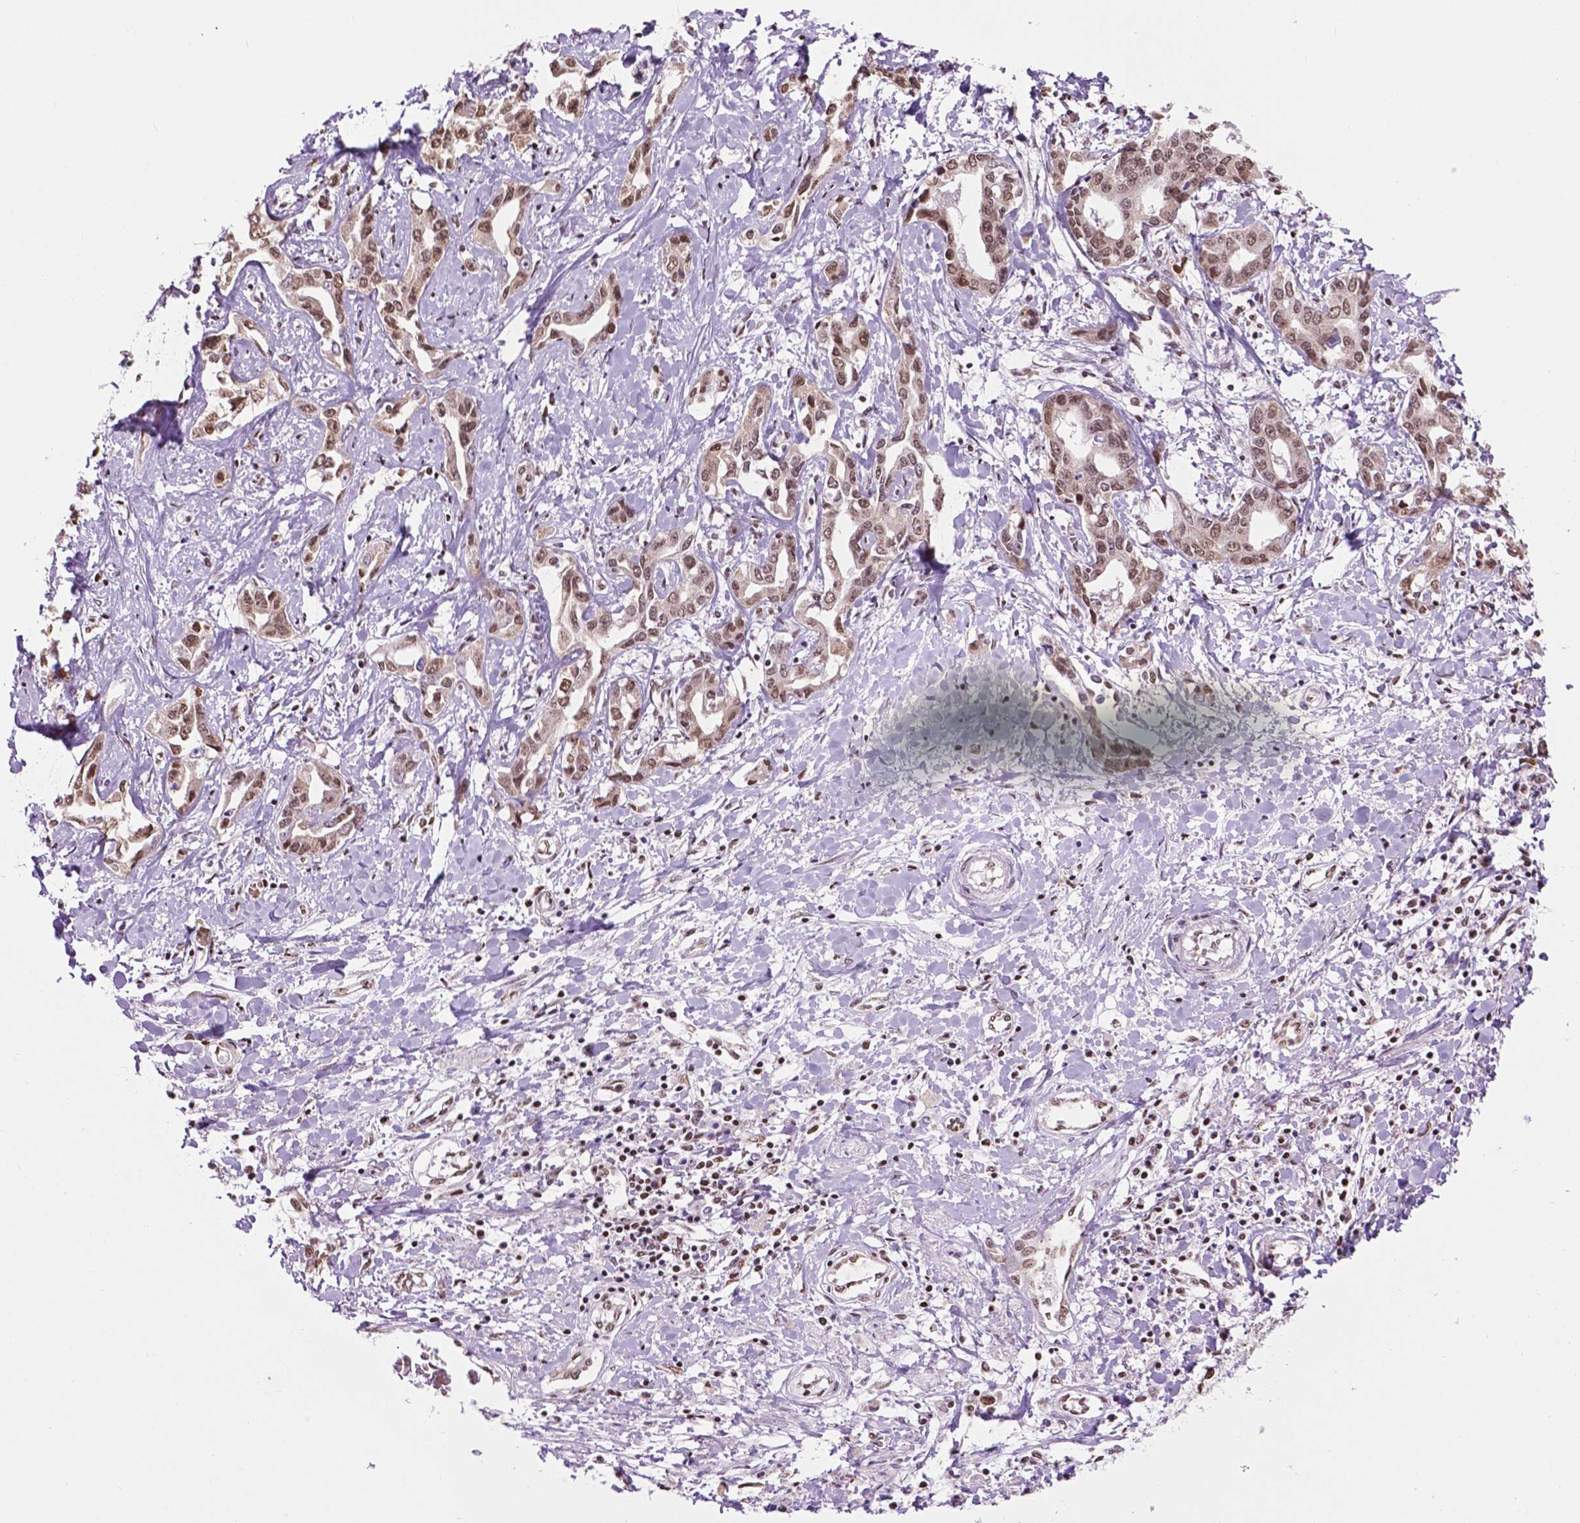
{"staining": {"intensity": "moderate", "quantity": ">75%", "location": "nuclear"}, "tissue": "liver cancer", "cell_type": "Tumor cells", "image_type": "cancer", "snomed": [{"axis": "morphology", "description": "Cholangiocarcinoma"}, {"axis": "topography", "description": "Liver"}], "caption": "Liver cancer (cholangiocarcinoma) tissue demonstrates moderate nuclear staining in approximately >75% of tumor cells", "gene": "COL23A1", "patient": {"sex": "male", "age": 59}}